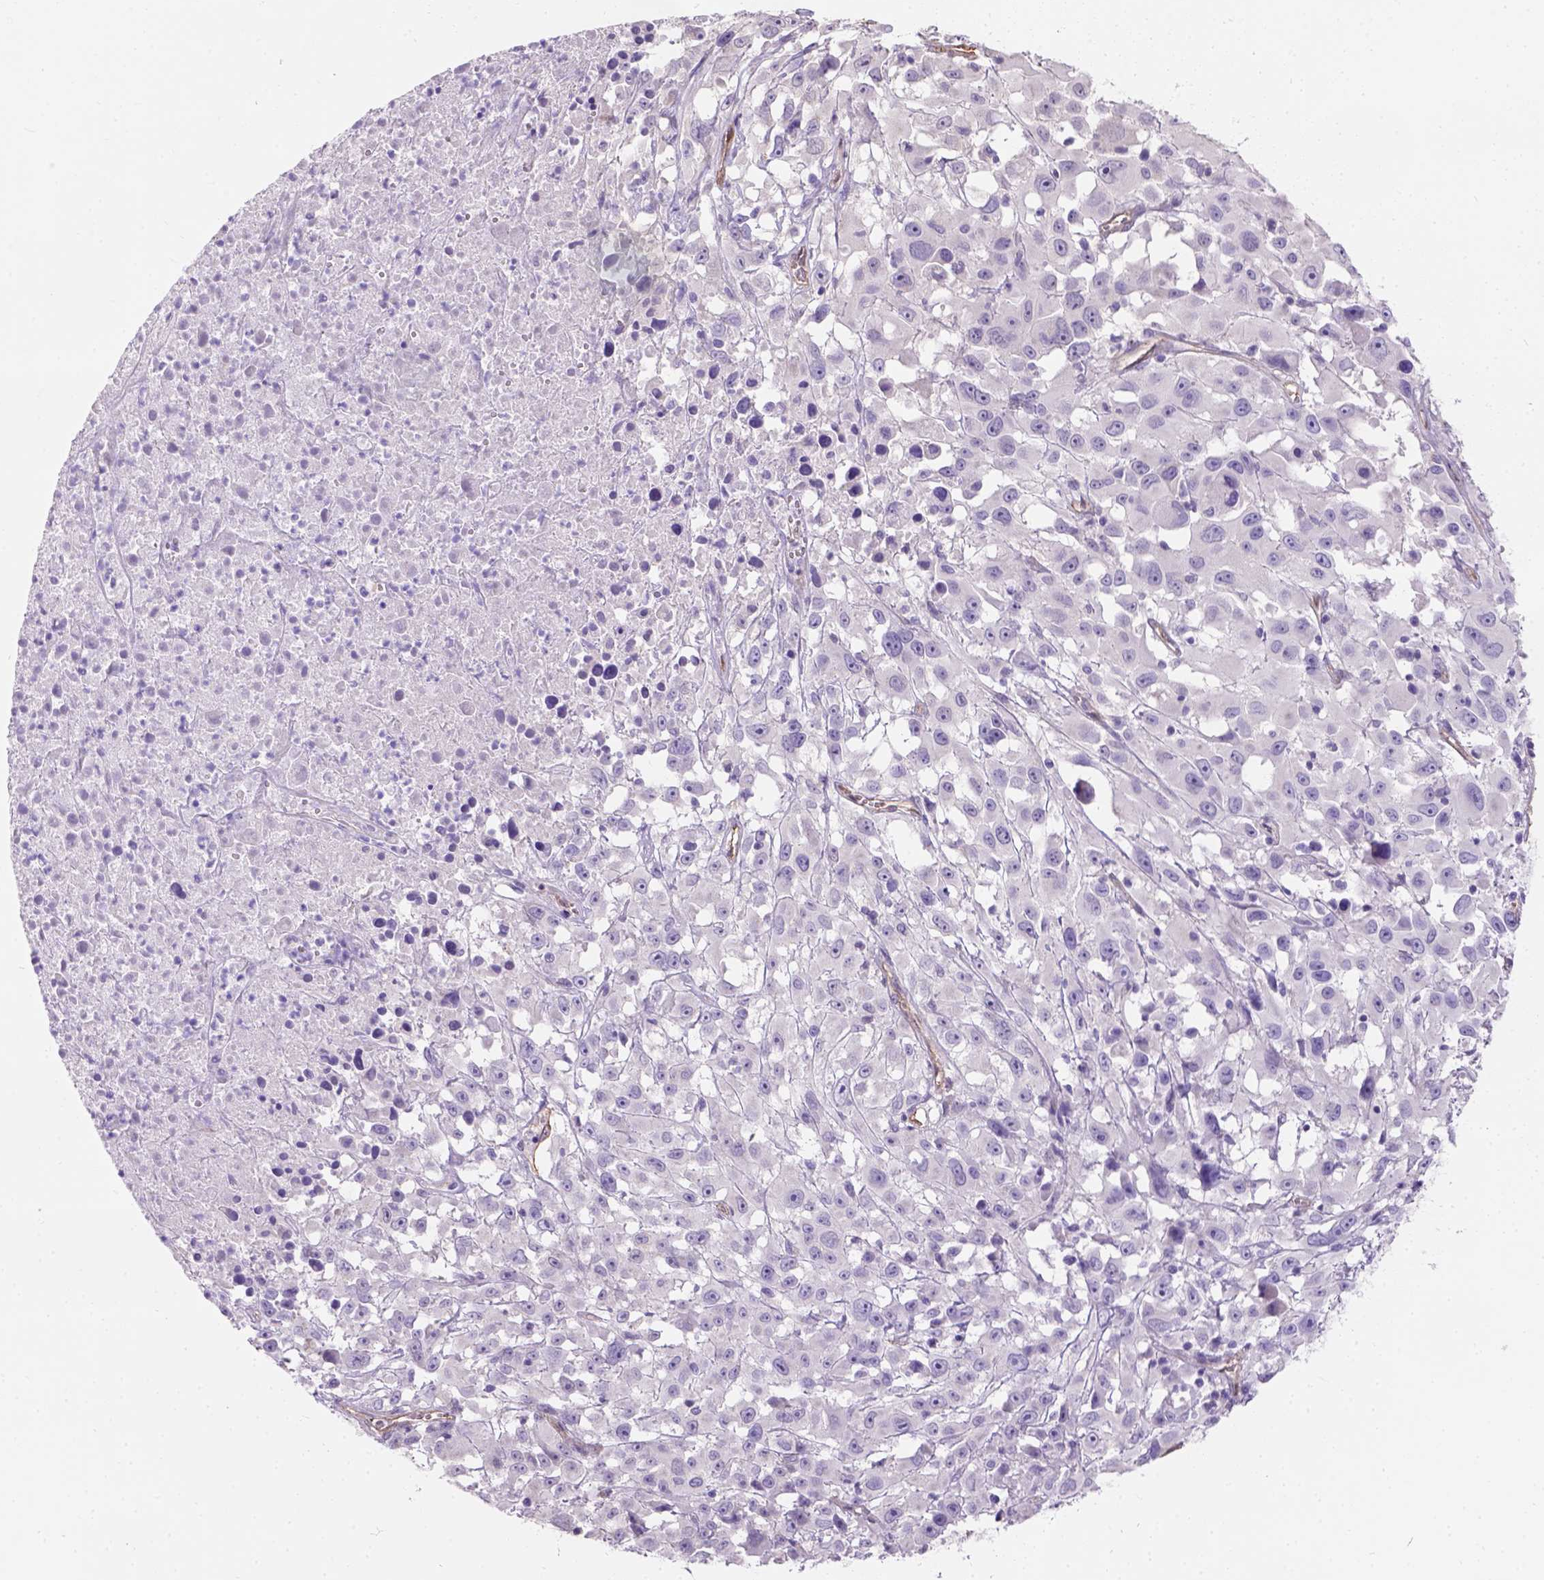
{"staining": {"intensity": "negative", "quantity": "none", "location": "none"}, "tissue": "melanoma", "cell_type": "Tumor cells", "image_type": "cancer", "snomed": [{"axis": "morphology", "description": "Malignant melanoma, Metastatic site"}, {"axis": "topography", "description": "Soft tissue"}], "caption": "A histopathology image of melanoma stained for a protein displays no brown staining in tumor cells. (DAB immunohistochemistry (IHC) with hematoxylin counter stain).", "gene": "PHF7", "patient": {"sex": "male", "age": 50}}